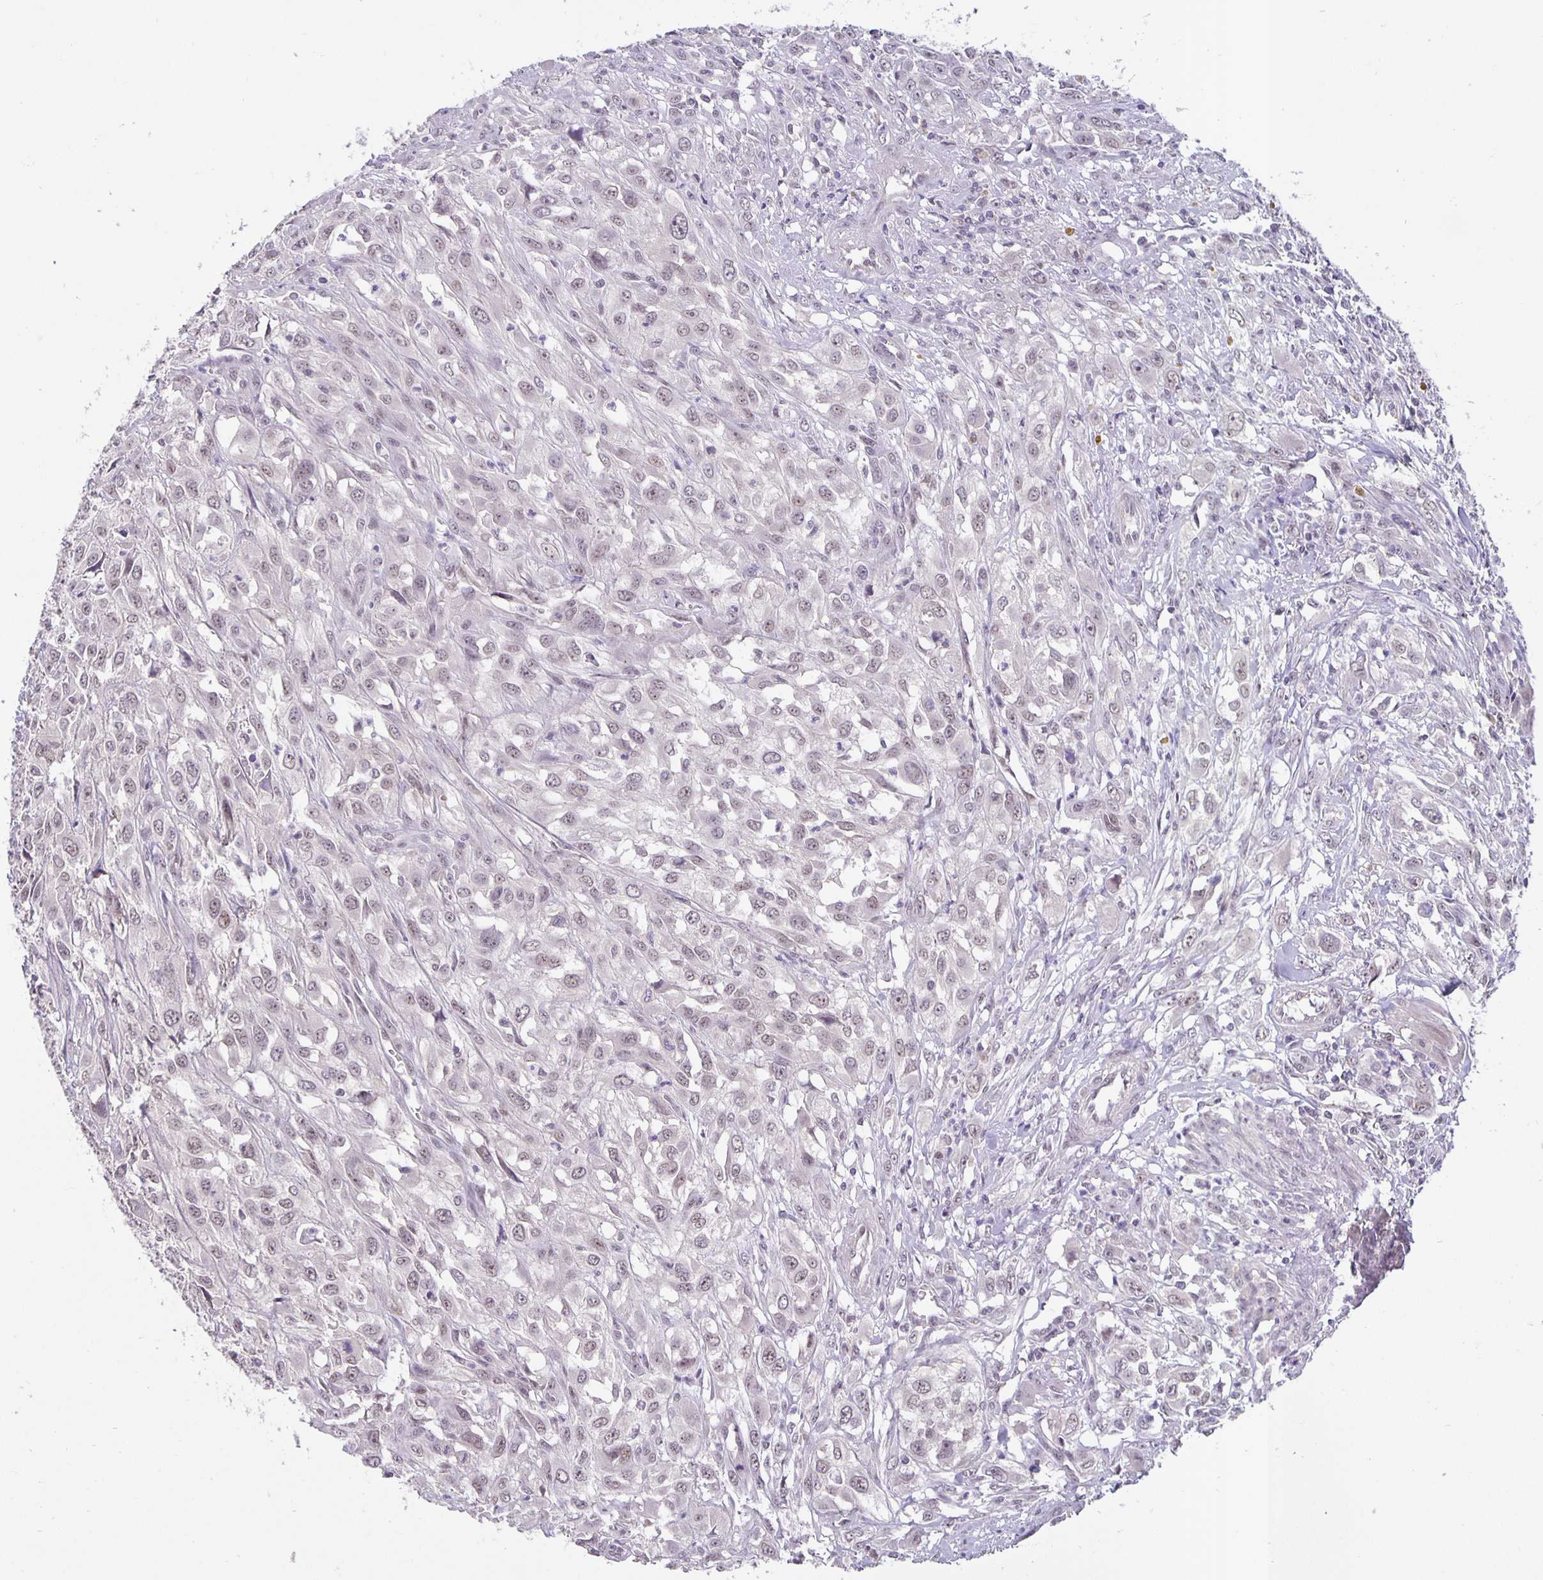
{"staining": {"intensity": "negative", "quantity": "none", "location": "none"}, "tissue": "urothelial cancer", "cell_type": "Tumor cells", "image_type": "cancer", "snomed": [{"axis": "morphology", "description": "Urothelial carcinoma, High grade"}, {"axis": "topography", "description": "Urinary bladder"}], "caption": "Immunohistochemistry histopathology image of urothelial carcinoma (high-grade) stained for a protein (brown), which demonstrates no expression in tumor cells.", "gene": "ARVCF", "patient": {"sex": "male", "age": 67}}